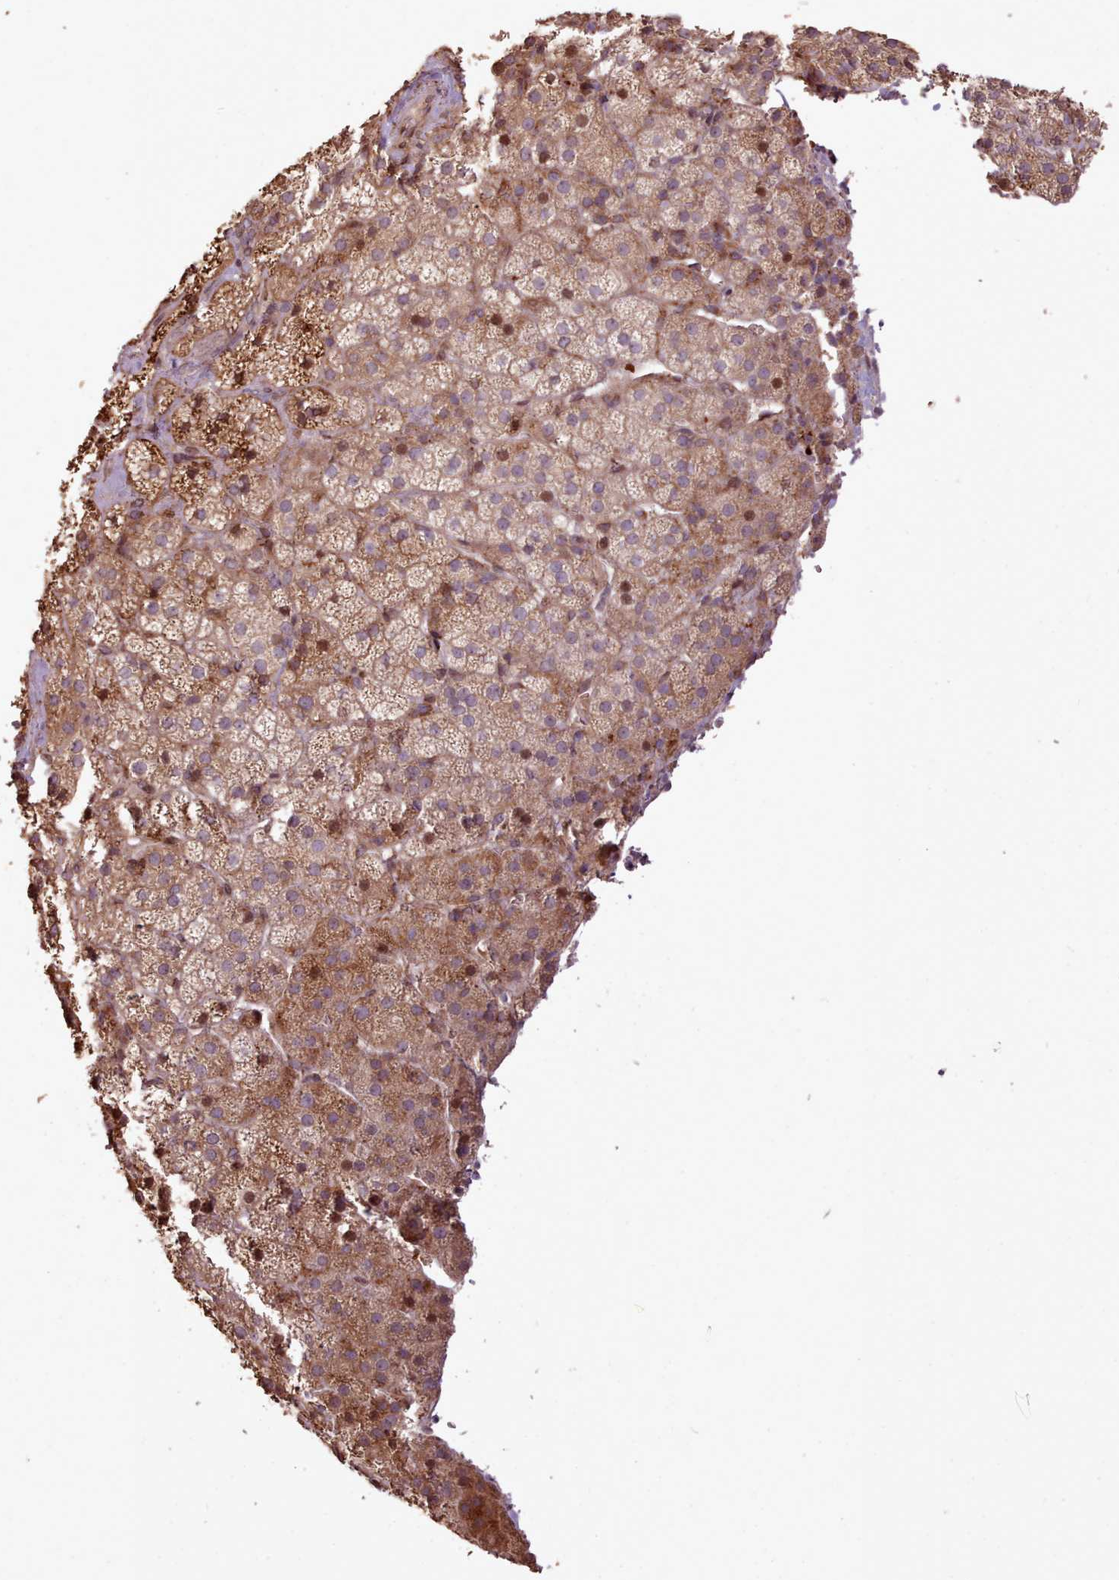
{"staining": {"intensity": "moderate", "quantity": ">75%", "location": "cytoplasmic/membranous"}, "tissue": "adrenal gland", "cell_type": "Glandular cells", "image_type": "normal", "snomed": [{"axis": "morphology", "description": "Normal tissue, NOS"}, {"axis": "topography", "description": "Adrenal gland"}], "caption": "Brown immunohistochemical staining in normal adrenal gland exhibits moderate cytoplasmic/membranous staining in approximately >75% of glandular cells.", "gene": "CABP1", "patient": {"sex": "female", "age": 70}}